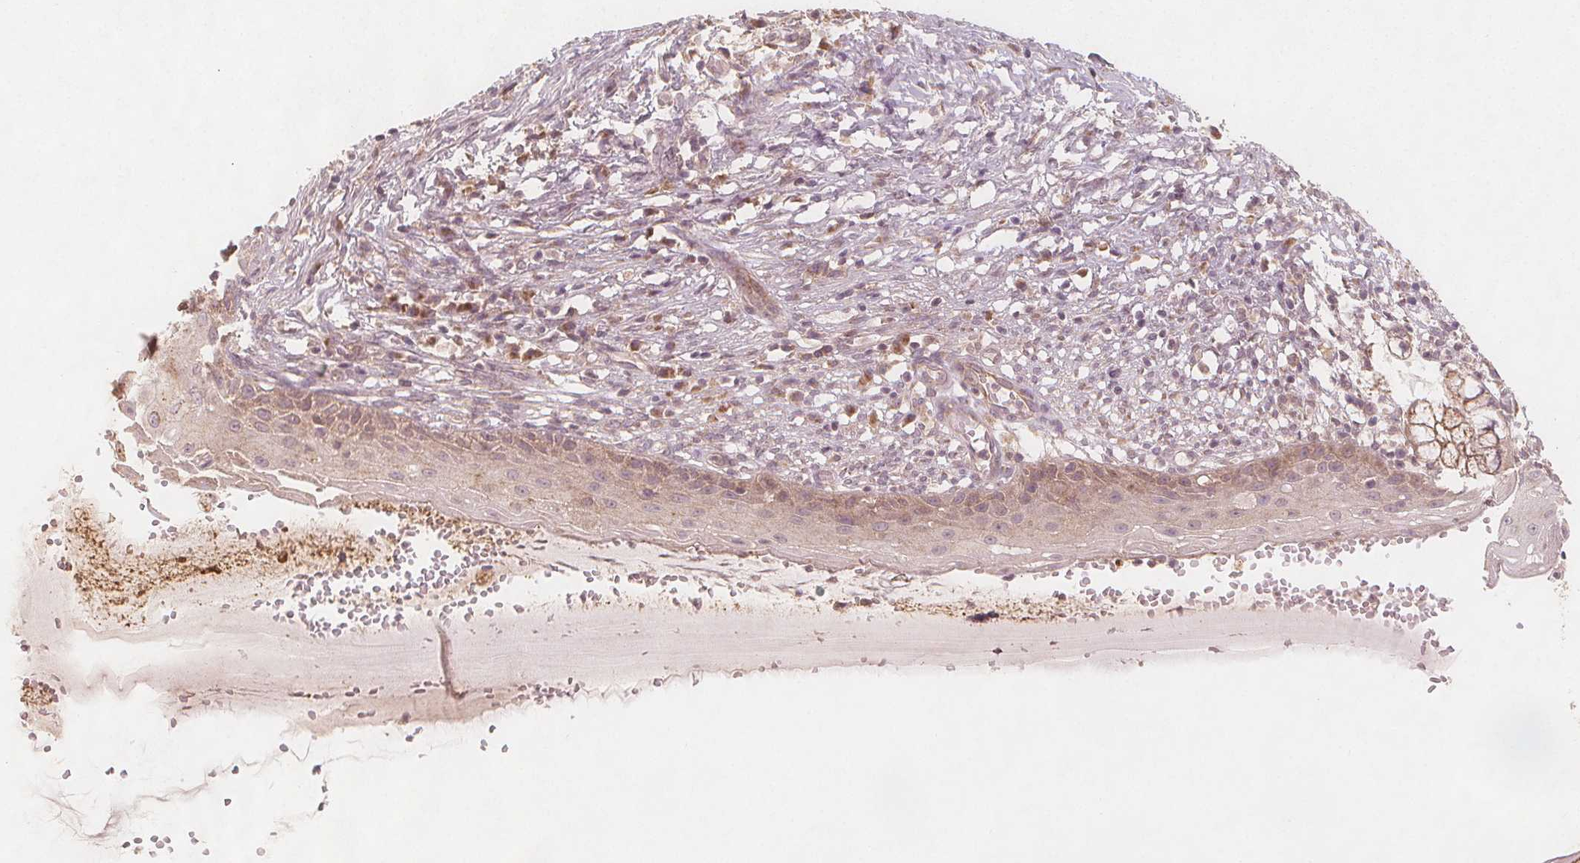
{"staining": {"intensity": "moderate", "quantity": "25%-75%", "location": "cytoplasmic/membranous,nuclear"}, "tissue": "cervix", "cell_type": "Glandular cells", "image_type": "normal", "snomed": [{"axis": "morphology", "description": "Normal tissue, NOS"}, {"axis": "topography", "description": "Cervix"}], "caption": "Immunohistochemical staining of benign cervix reveals moderate cytoplasmic/membranous,nuclear protein staining in about 25%-75% of glandular cells. (DAB (3,3'-diaminobenzidine) = brown stain, brightfield microscopy at high magnification).", "gene": "NCSTN", "patient": {"sex": "female", "age": 37}}